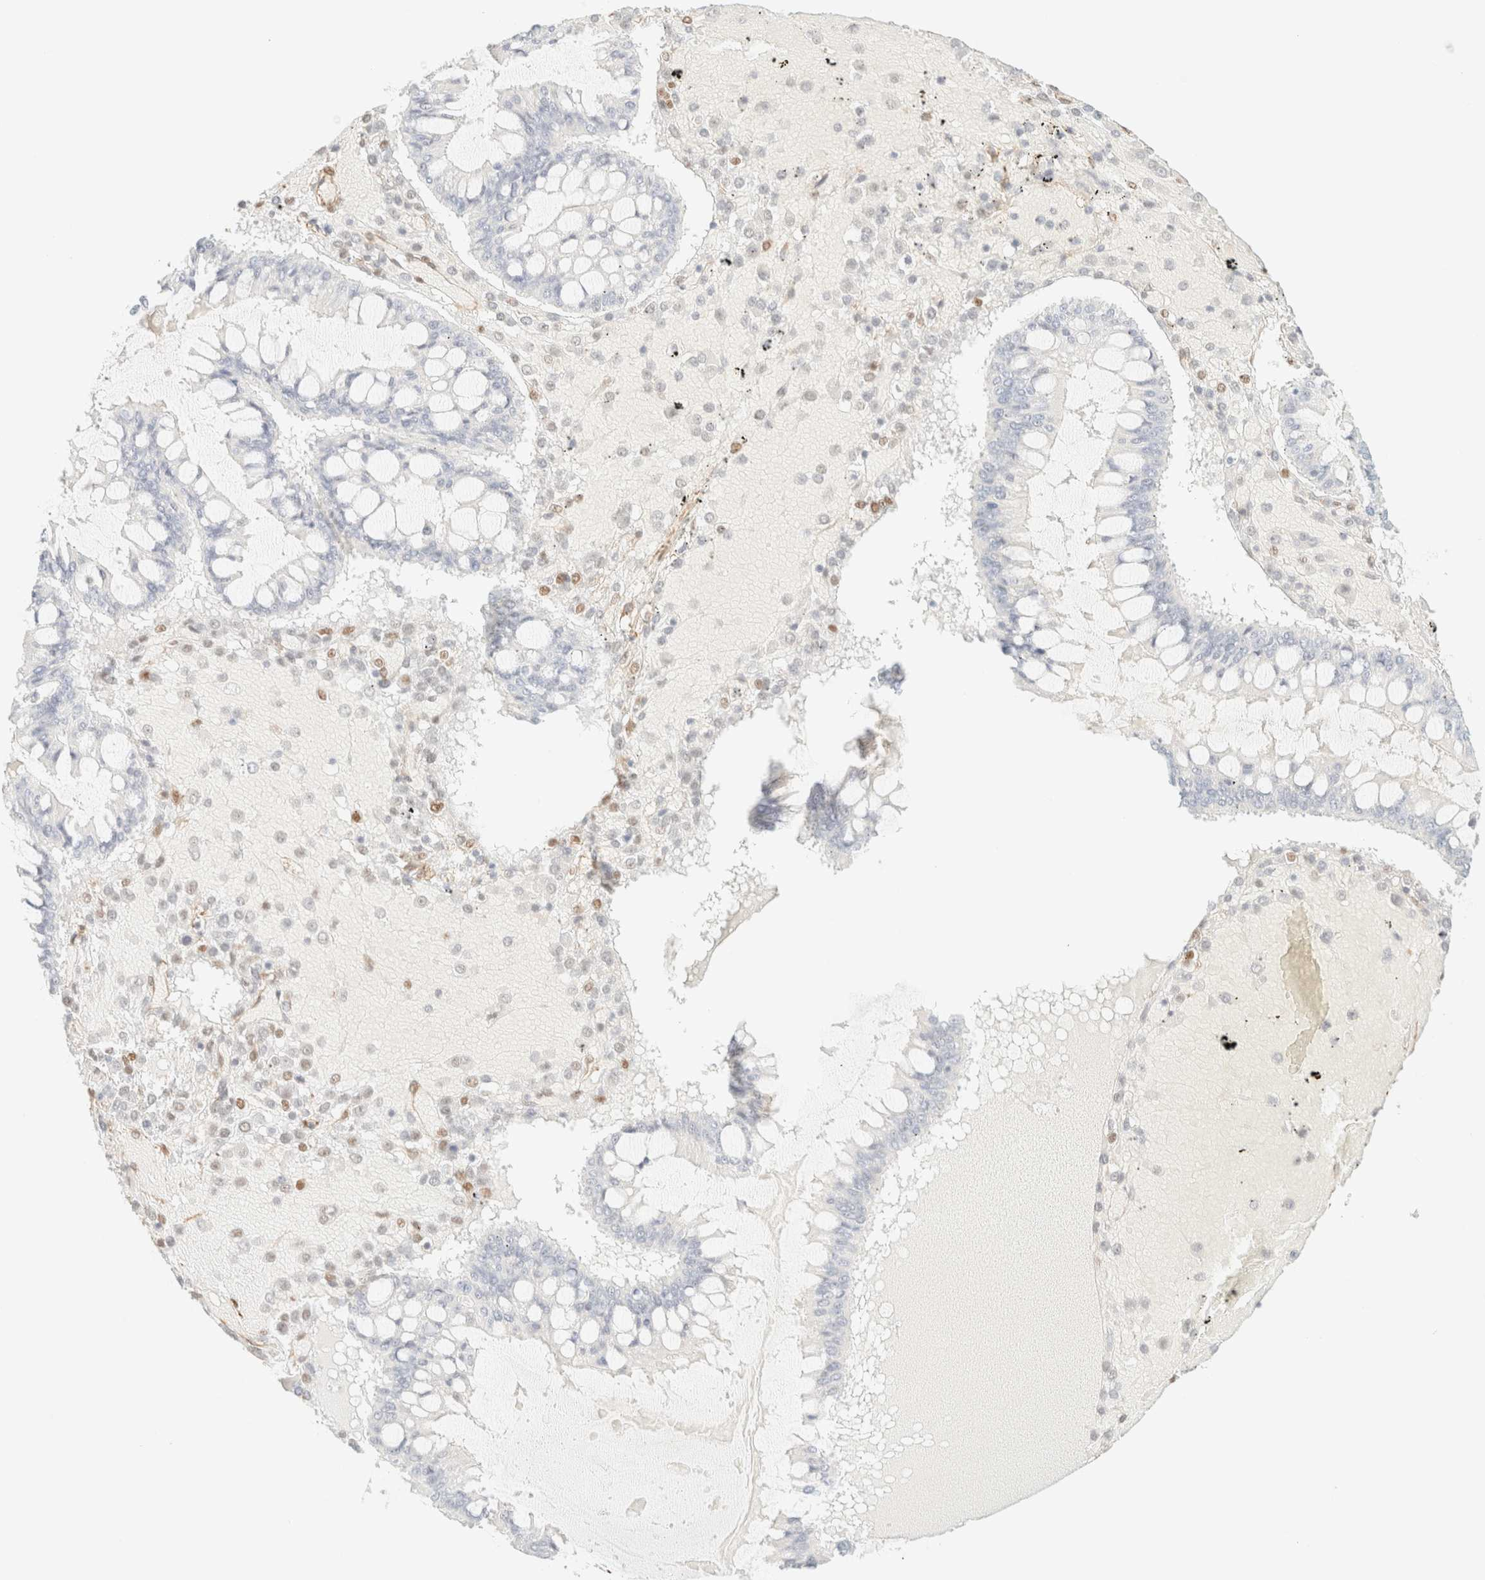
{"staining": {"intensity": "negative", "quantity": "none", "location": "none"}, "tissue": "ovarian cancer", "cell_type": "Tumor cells", "image_type": "cancer", "snomed": [{"axis": "morphology", "description": "Cystadenocarcinoma, mucinous, NOS"}, {"axis": "topography", "description": "Ovary"}], "caption": "Immunohistochemical staining of ovarian cancer (mucinous cystadenocarcinoma) exhibits no significant staining in tumor cells.", "gene": "ZSCAN18", "patient": {"sex": "female", "age": 73}}